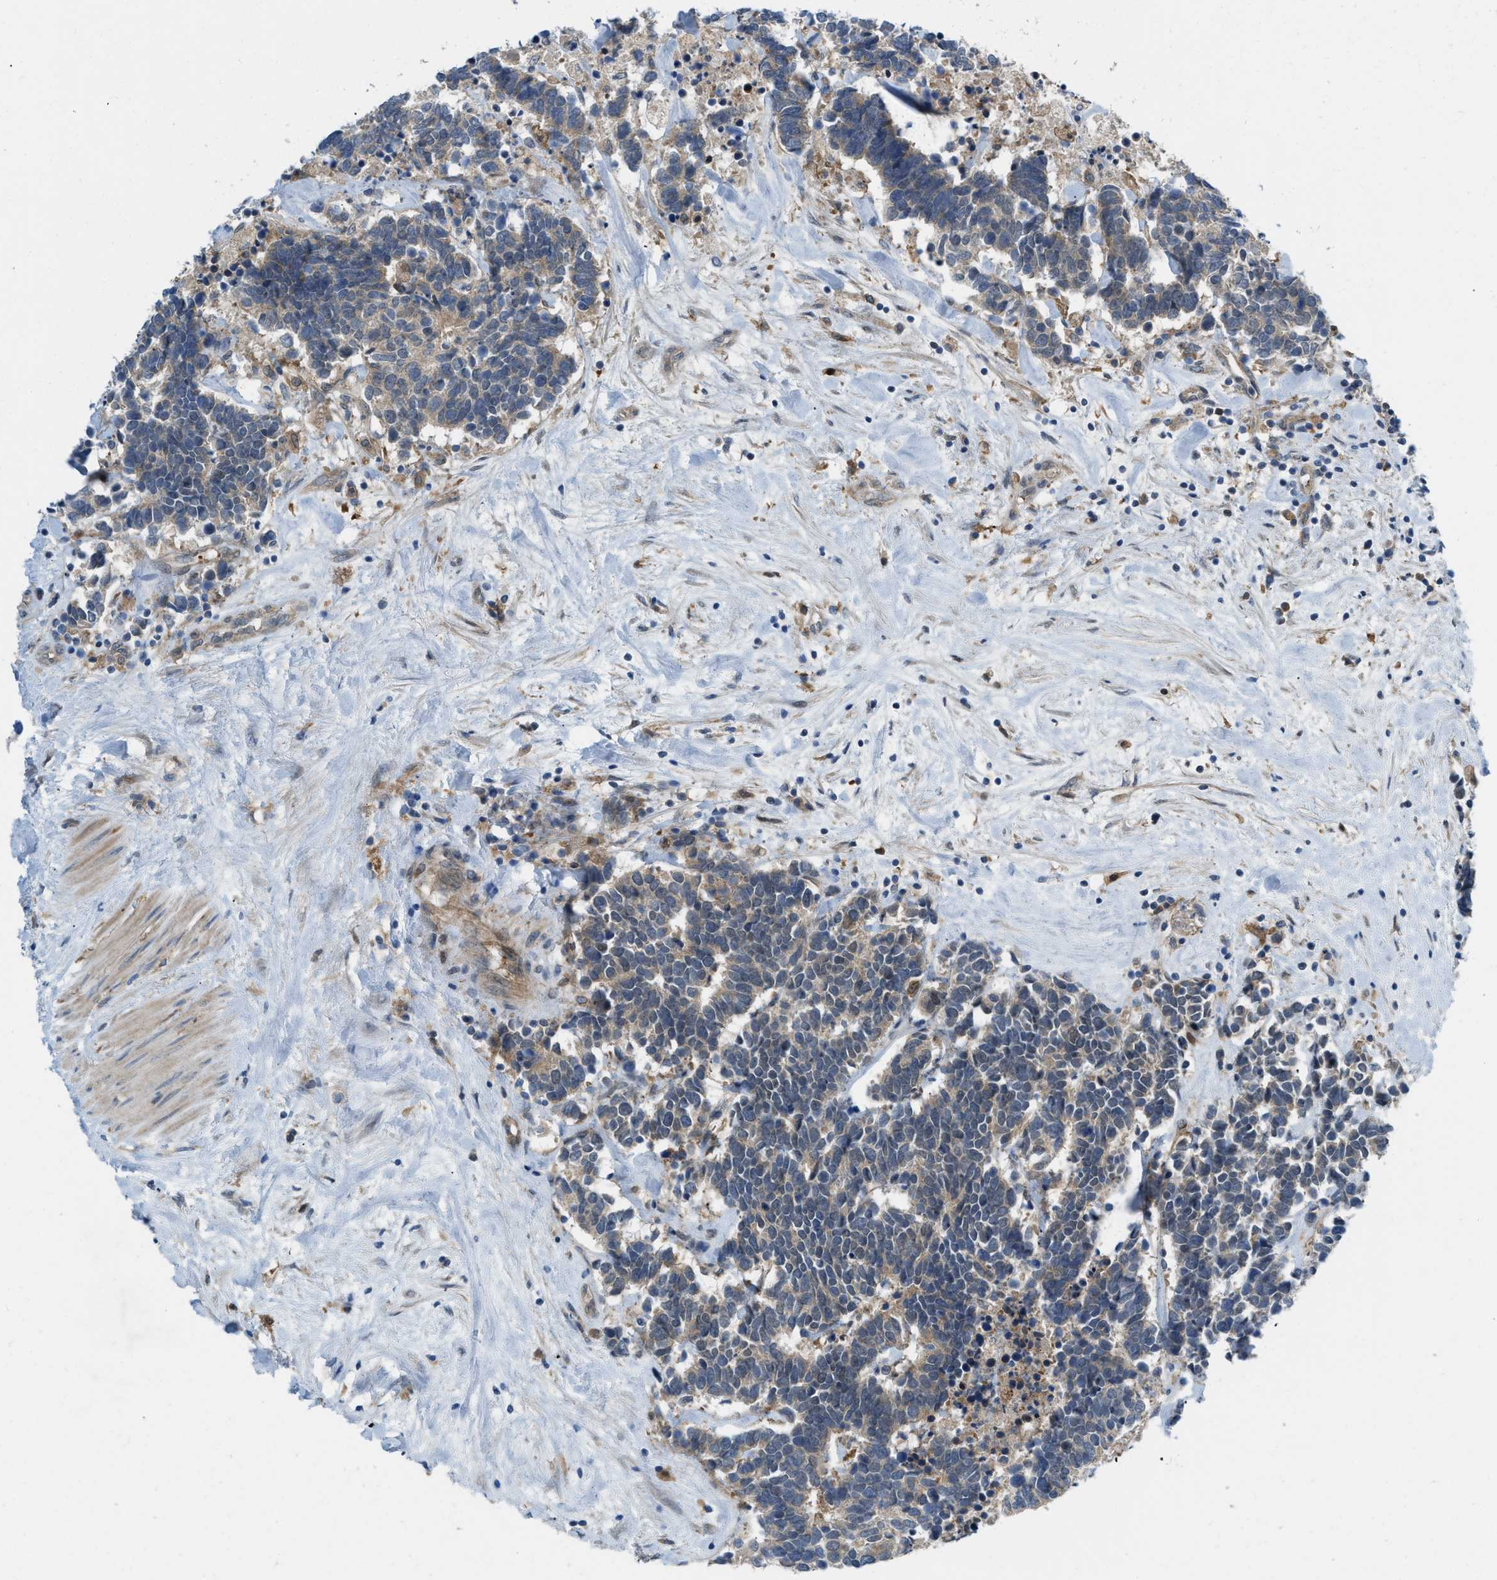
{"staining": {"intensity": "weak", "quantity": ">75%", "location": "cytoplasmic/membranous"}, "tissue": "carcinoid", "cell_type": "Tumor cells", "image_type": "cancer", "snomed": [{"axis": "morphology", "description": "Carcinoma, NOS"}, {"axis": "morphology", "description": "Carcinoid, malignant, NOS"}, {"axis": "topography", "description": "Urinary bladder"}], "caption": "High-power microscopy captured an IHC histopathology image of malignant carcinoid, revealing weak cytoplasmic/membranous expression in approximately >75% of tumor cells.", "gene": "BAZ2B", "patient": {"sex": "male", "age": 57}}